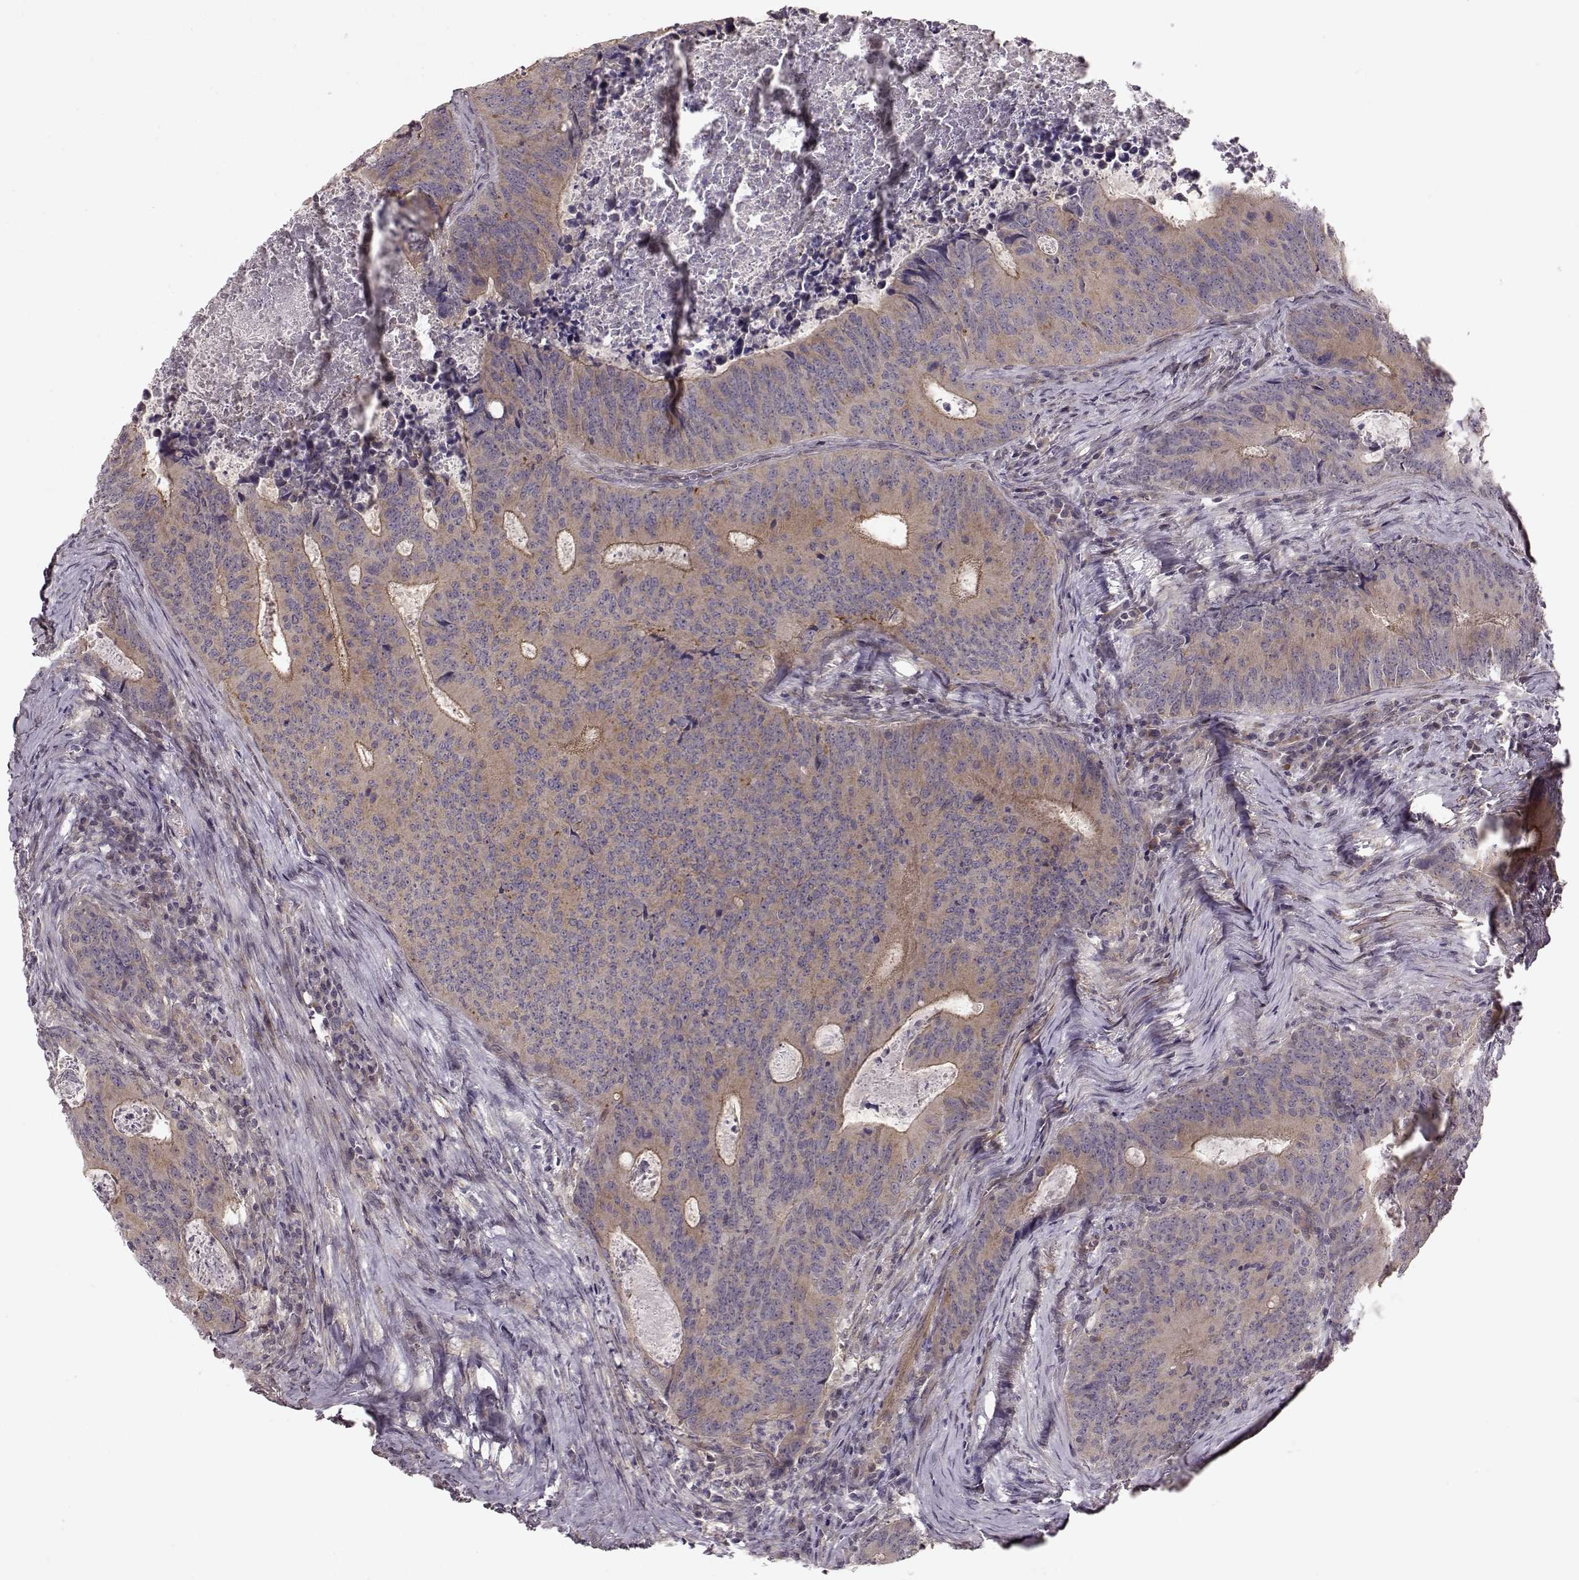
{"staining": {"intensity": "weak", "quantity": ">75%", "location": "cytoplasmic/membranous"}, "tissue": "colorectal cancer", "cell_type": "Tumor cells", "image_type": "cancer", "snomed": [{"axis": "morphology", "description": "Adenocarcinoma, NOS"}, {"axis": "topography", "description": "Colon"}], "caption": "Adenocarcinoma (colorectal) stained for a protein (brown) reveals weak cytoplasmic/membranous positive positivity in about >75% of tumor cells.", "gene": "SLAIN2", "patient": {"sex": "male", "age": 67}}